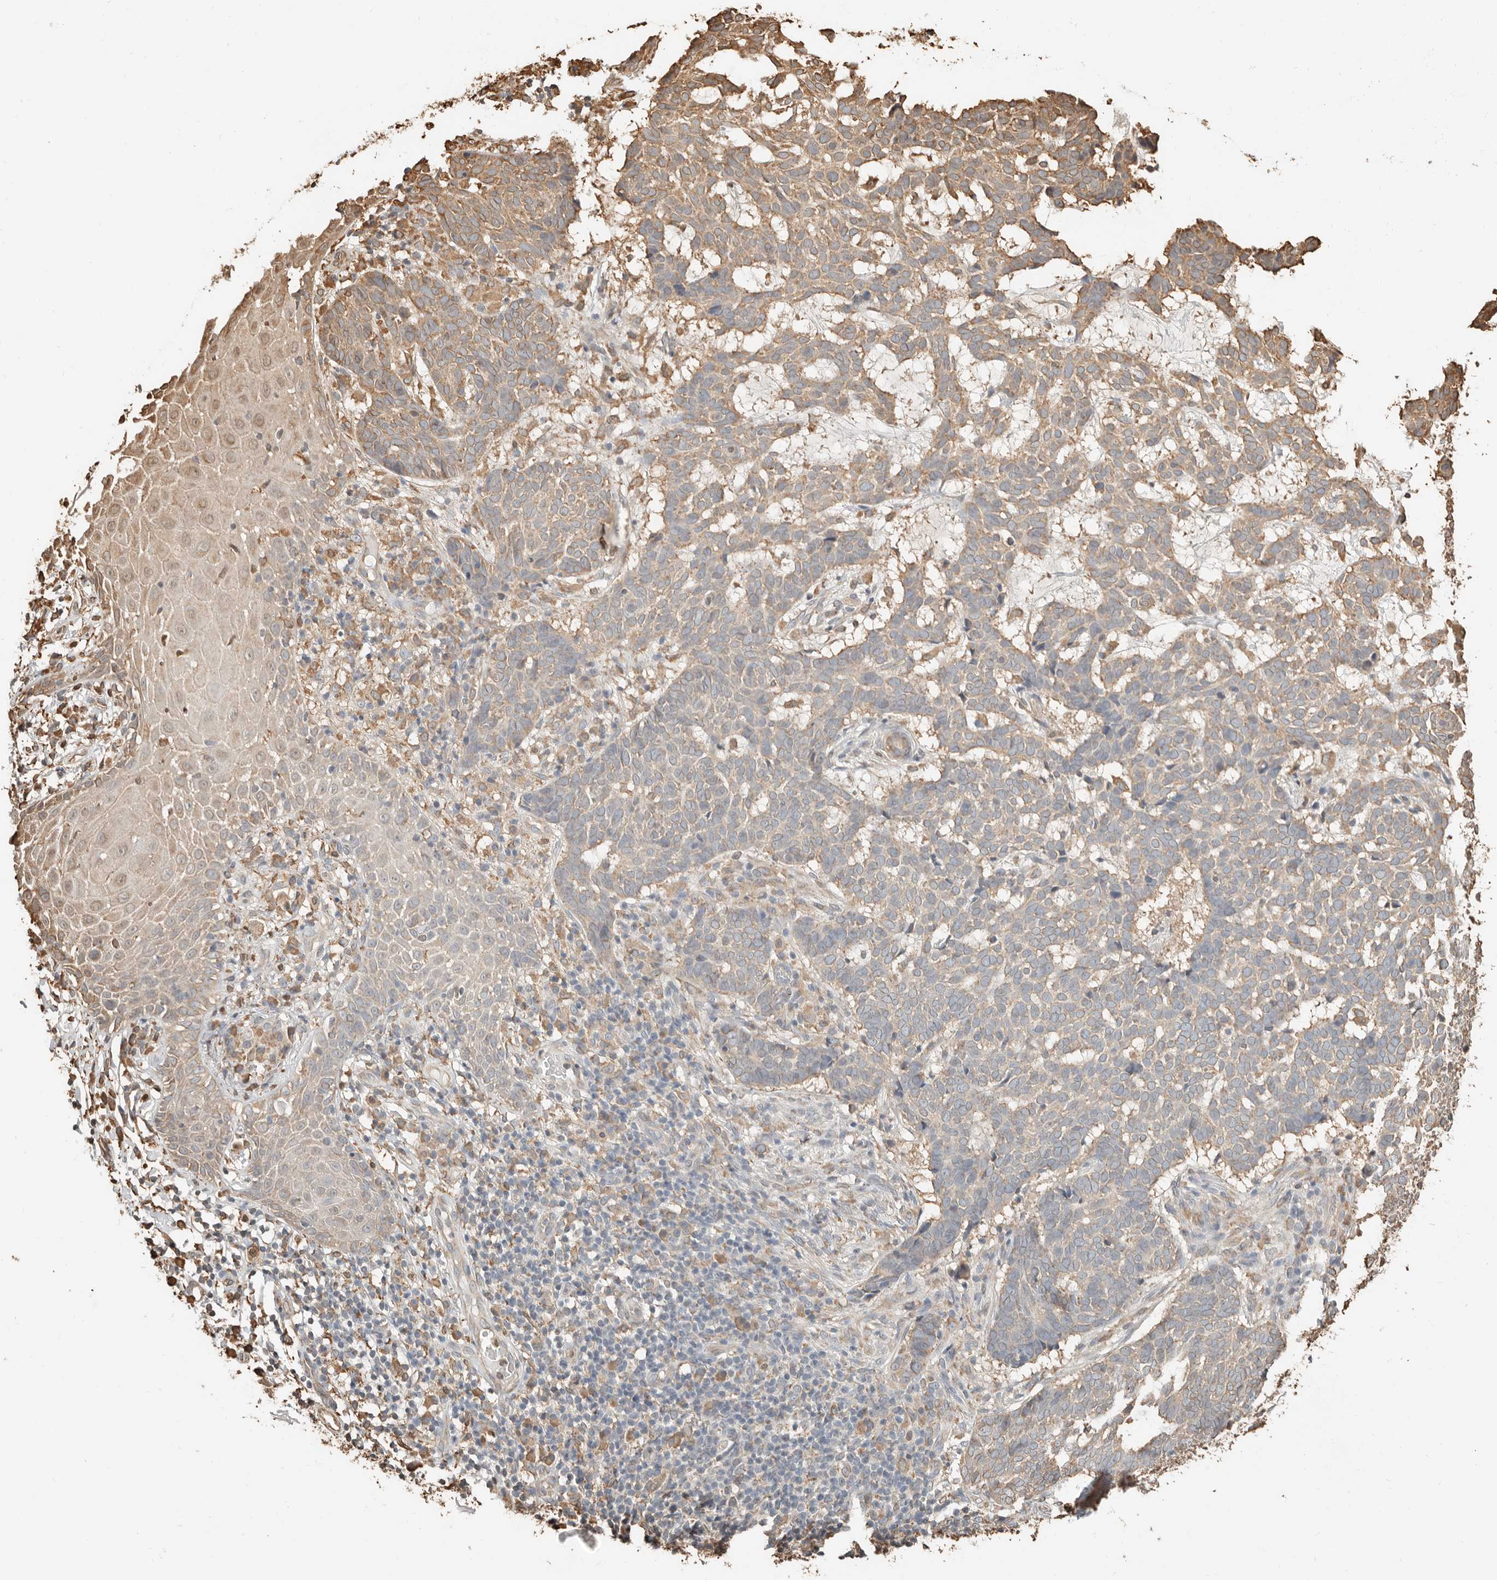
{"staining": {"intensity": "moderate", "quantity": "25%-75%", "location": "cytoplasmic/membranous"}, "tissue": "skin cancer", "cell_type": "Tumor cells", "image_type": "cancer", "snomed": [{"axis": "morphology", "description": "Basal cell carcinoma"}, {"axis": "topography", "description": "Skin"}], "caption": "Immunohistochemistry micrograph of basal cell carcinoma (skin) stained for a protein (brown), which exhibits medium levels of moderate cytoplasmic/membranous expression in approximately 25%-75% of tumor cells.", "gene": "ARHGEF10L", "patient": {"sex": "male", "age": 85}}